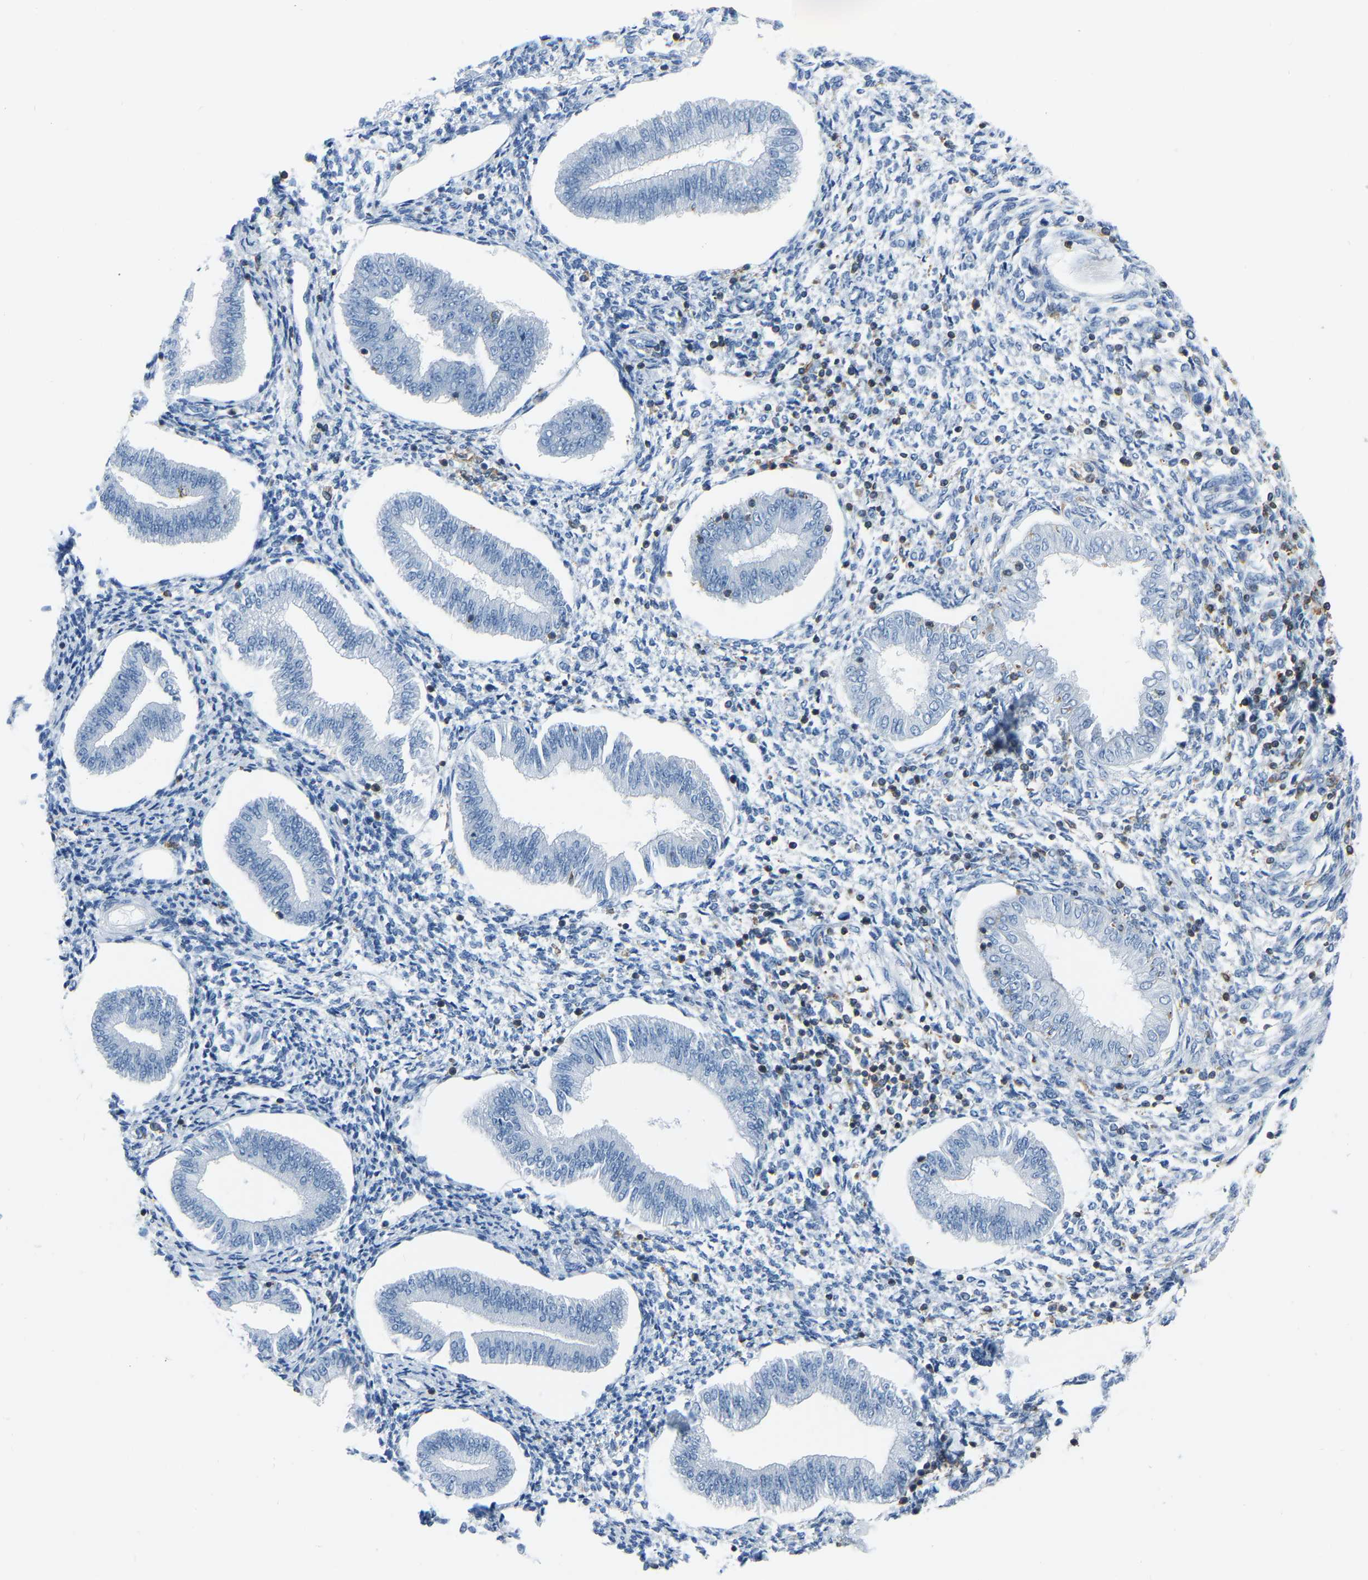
{"staining": {"intensity": "negative", "quantity": "none", "location": "none"}, "tissue": "endometrium", "cell_type": "Cells in endometrial stroma", "image_type": "normal", "snomed": [{"axis": "morphology", "description": "Normal tissue, NOS"}, {"axis": "topography", "description": "Endometrium"}], "caption": "A high-resolution photomicrograph shows IHC staining of benign endometrium, which demonstrates no significant positivity in cells in endometrial stroma.", "gene": "ARHGAP45", "patient": {"sex": "female", "age": 50}}